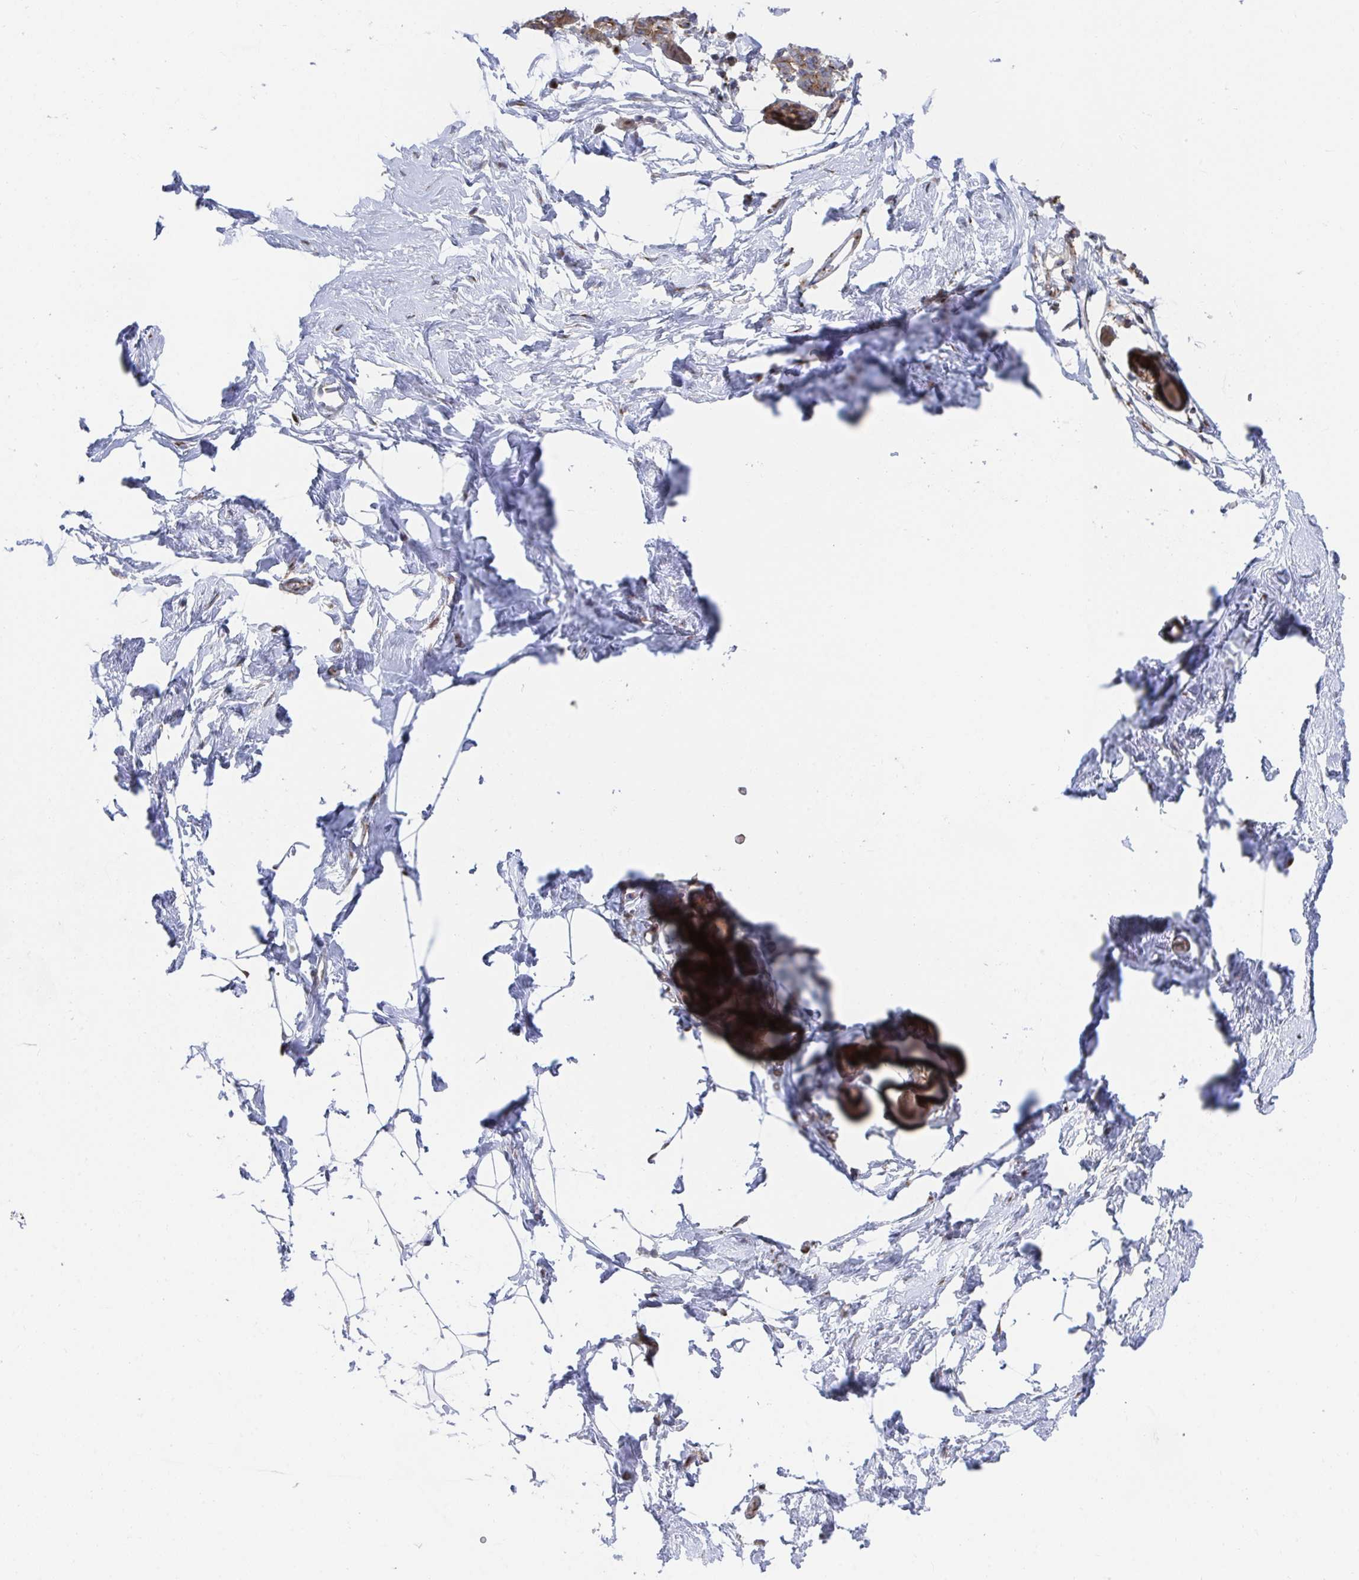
{"staining": {"intensity": "negative", "quantity": "none", "location": "none"}, "tissue": "breast", "cell_type": "Adipocytes", "image_type": "normal", "snomed": [{"axis": "morphology", "description": "Normal tissue, NOS"}, {"axis": "topography", "description": "Breast"}], "caption": "Protein analysis of unremarkable breast exhibits no significant positivity in adipocytes. (Stains: DAB (3,3'-diaminobenzidine) immunohistochemistry with hematoxylin counter stain, Microscopy: brightfield microscopy at high magnification).", "gene": "FJX1", "patient": {"sex": "female", "age": 45}}